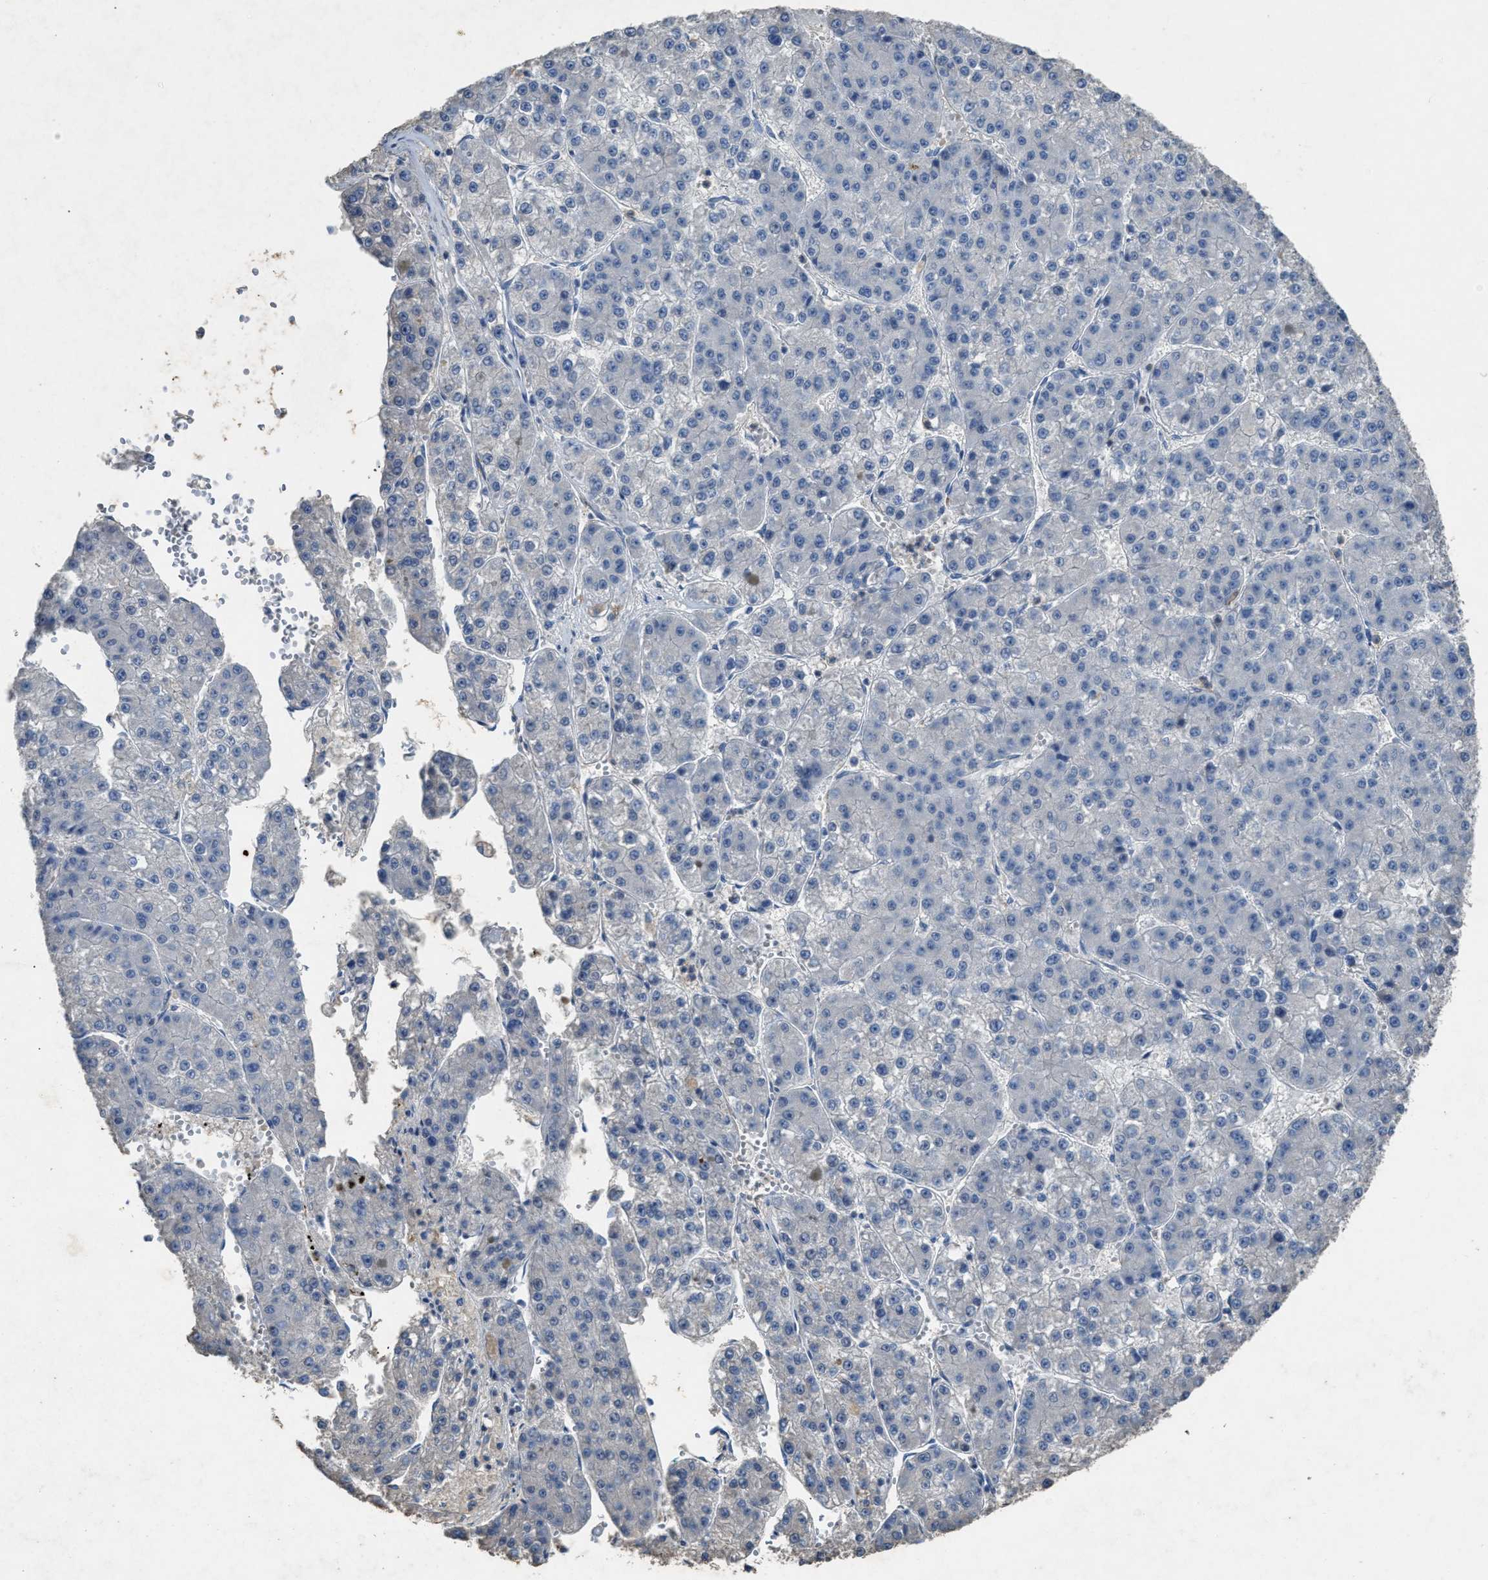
{"staining": {"intensity": "negative", "quantity": "none", "location": "none"}, "tissue": "liver cancer", "cell_type": "Tumor cells", "image_type": "cancer", "snomed": [{"axis": "morphology", "description": "Carcinoma, Hepatocellular, NOS"}, {"axis": "topography", "description": "Liver"}], "caption": "The photomicrograph exhibits no significant expression in tumor cells of liver hepatocellular carcinoma. Brightfield microscopy of immunohistochemistry stained with DAB (3,3'-diaminobenzidine) (brown) and hematoxylin (blue), captured at high magnification.", "gene": "OR51E1", "patient": {"sex": "female", "age": 73}}